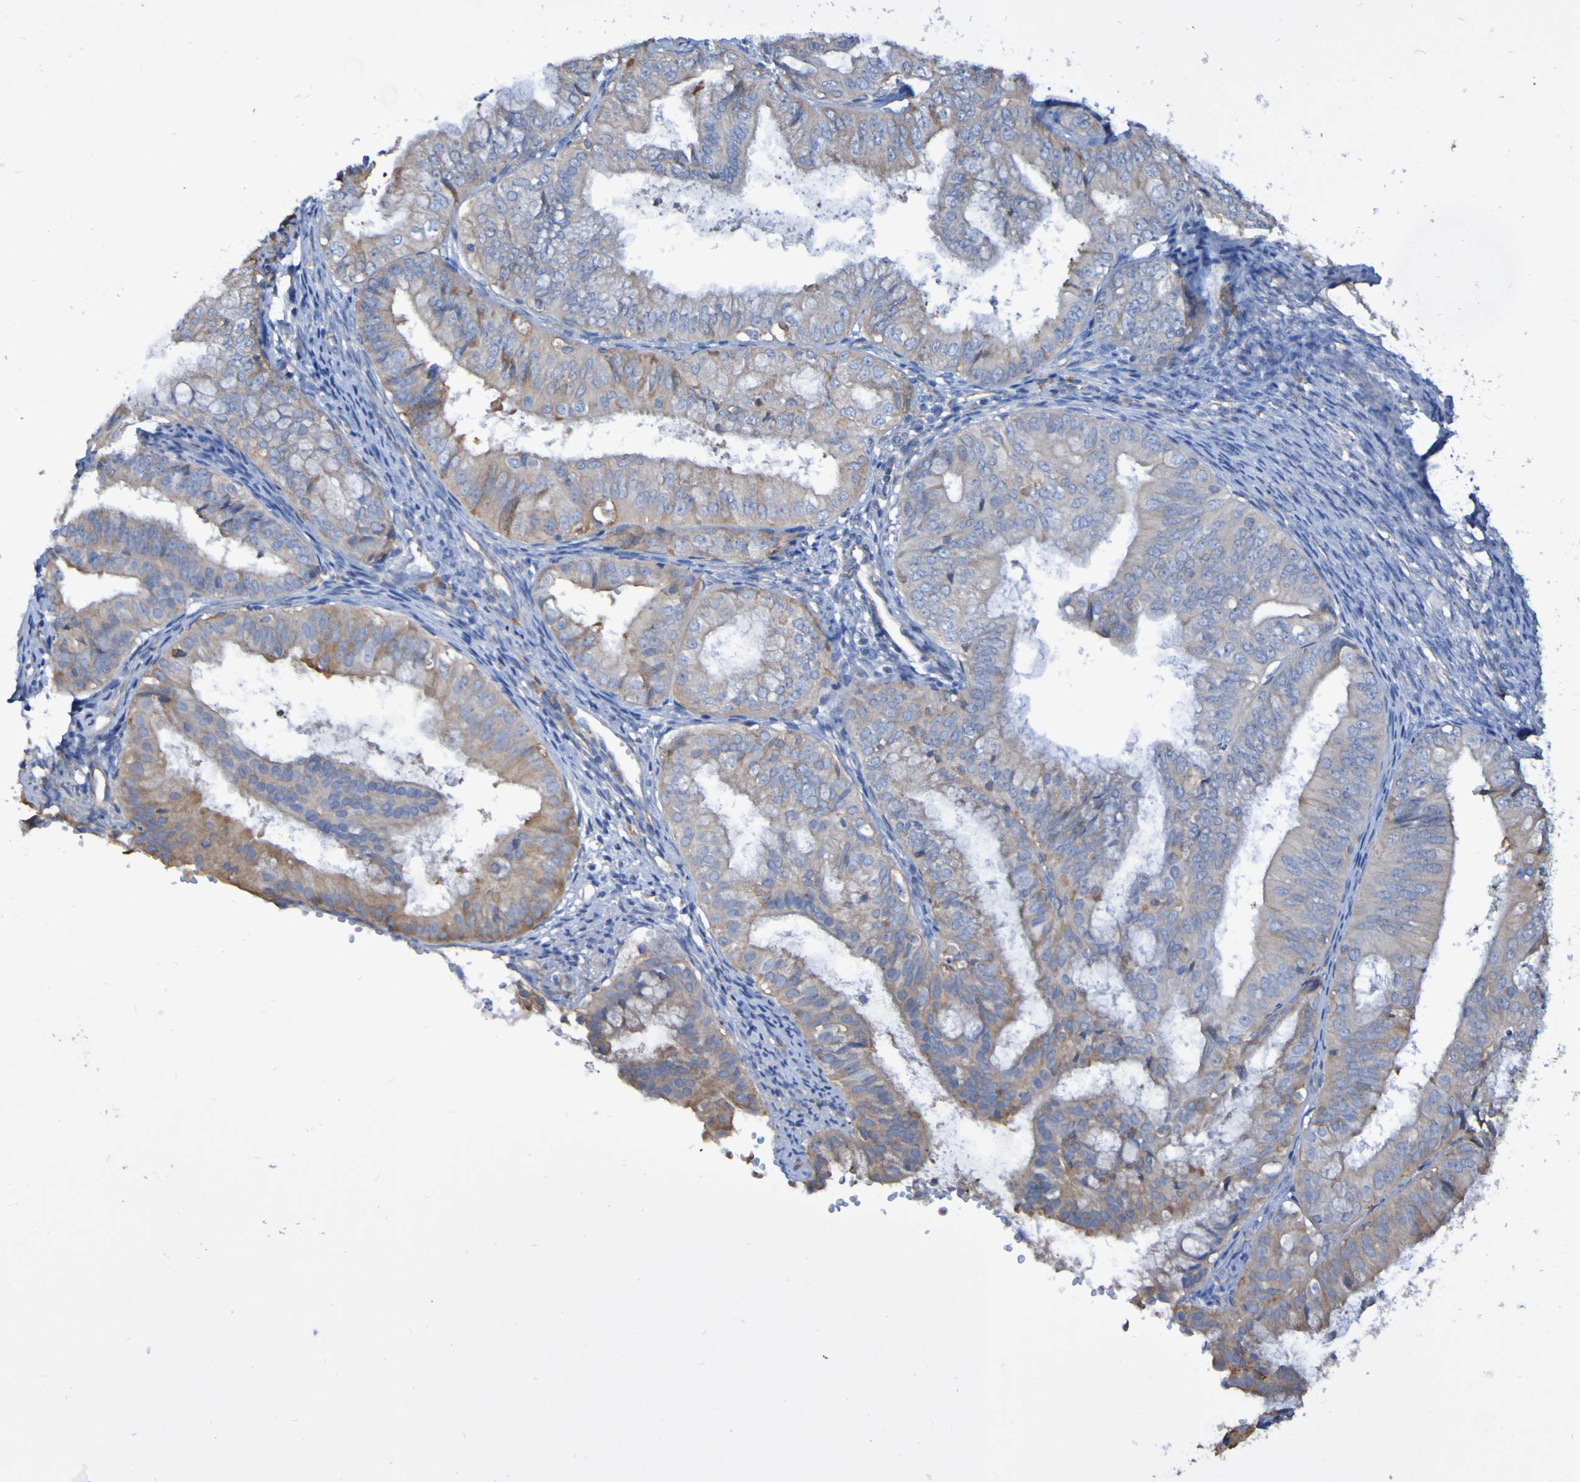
{"staining": {"intensity": "weak", "quantity": "25%-75%", "location": "cytoplasmic/membranous"}, "tissue": "endometrial cancer", "cell_type": "Tumor cells", "image_type": "cancer", "snomed": [{"axis": "morphology", "description": "Adenocarcinoma, NOS"}, {"axis": "topography", "description": "Endometrium"}], "caption": "Immunohistochemical staining of human adenocarcinoma (endometrial) shows low levels of weak cytoplasmic/membranous protein staining in approximately 25%-75% of tumor cells. The protein is shown in brown color, while the nuclei are stained blue.", "gene": "SYNJ1", "patient": {"sex": "female", "age": 63}}